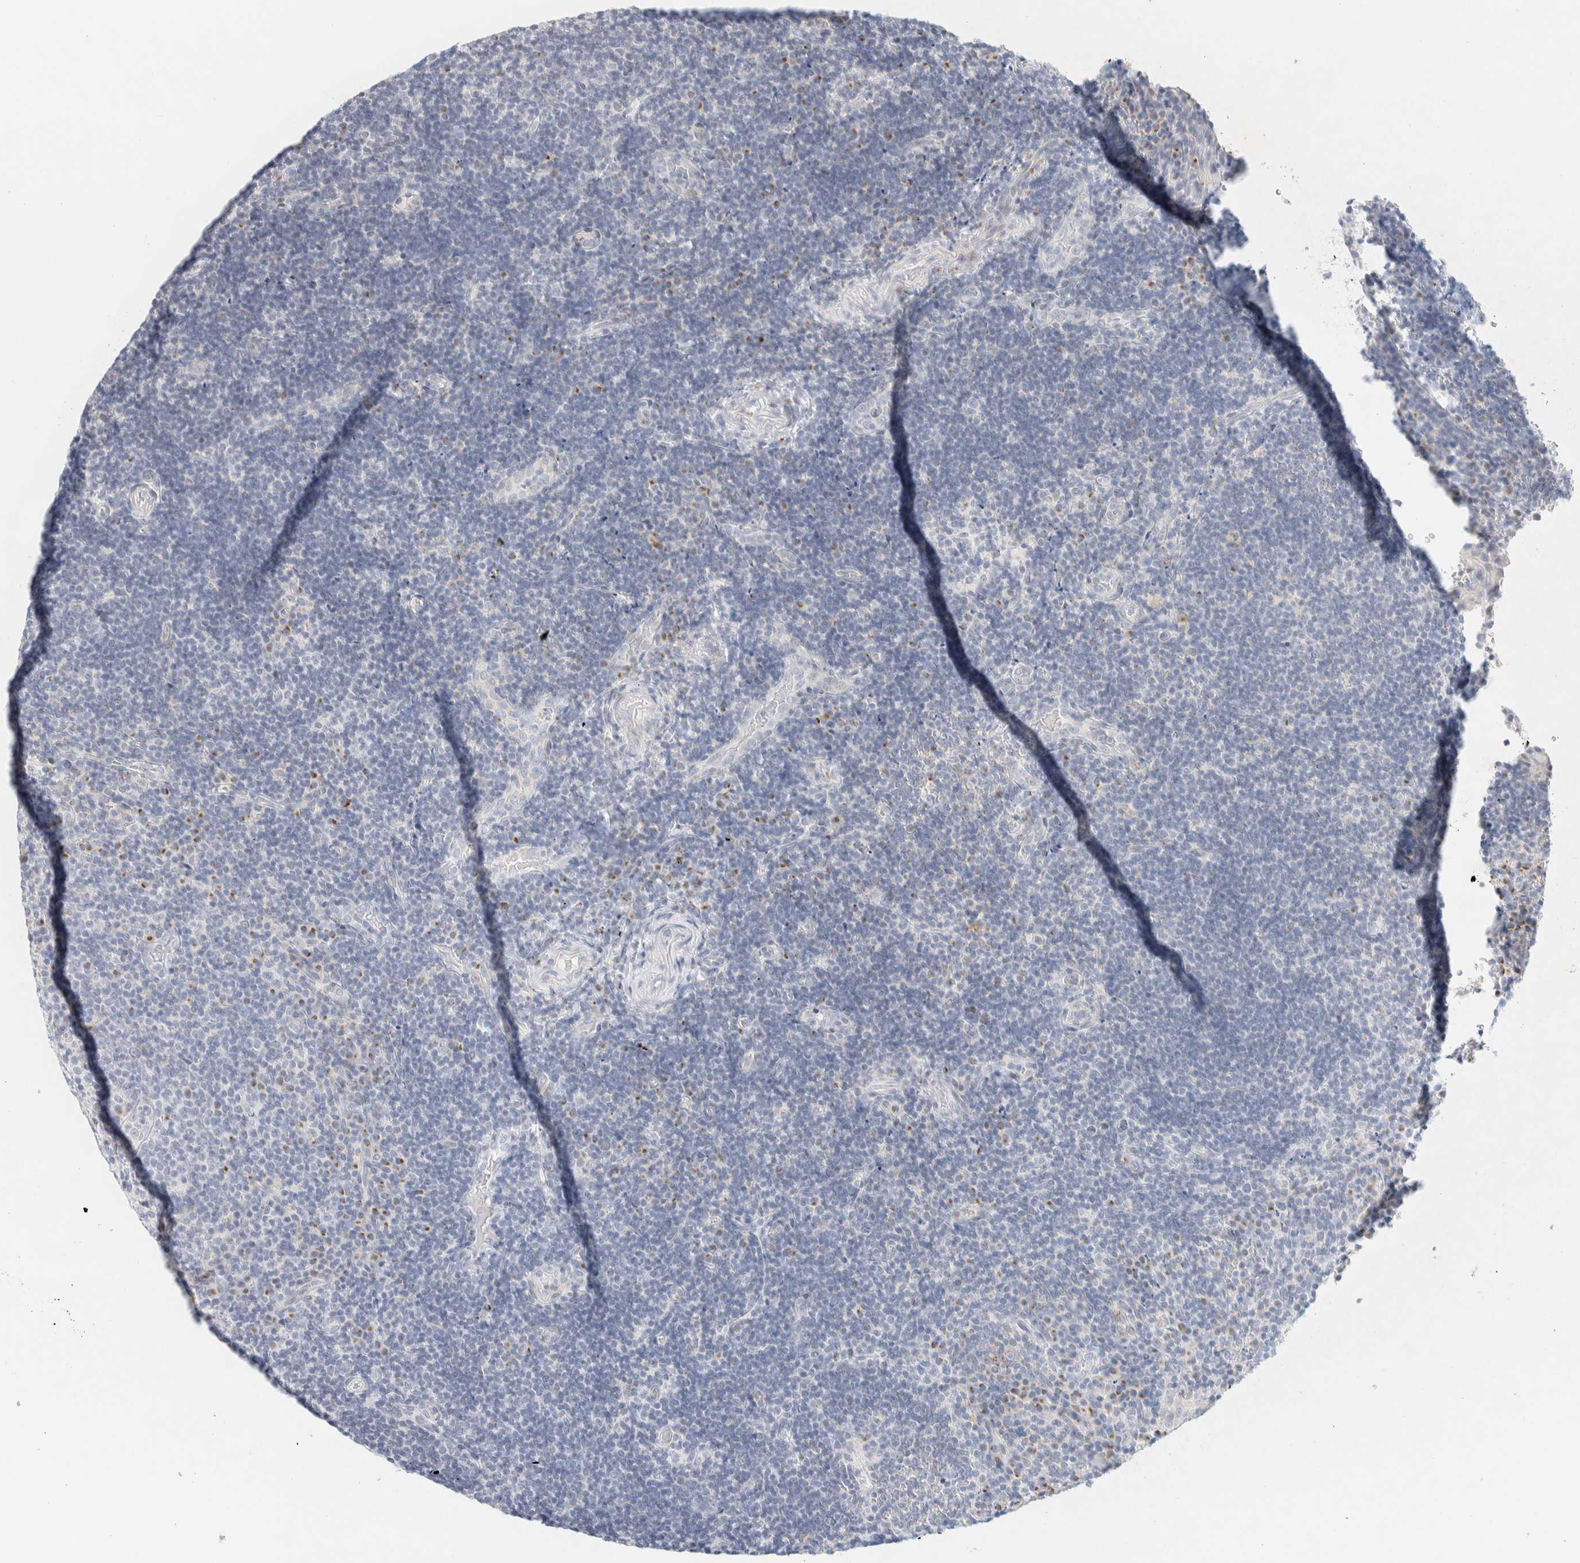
{"staining": {"intensity": "negative", "quantity": "none", "location": "none"}, "tissue": "lymphoma", "cell_type": "Tumor cells", "image_type": "cancer", "snomed": [{"axis": "morphology", "description": "Malignant lymphoma, non-Hodgkin's type, High grade"}, {"axis": "topography", "description": "Tonsil"}], "caption": "This is an immunohistochemistry micrograph of lymphoma. There is no expression in tumor cells.", "gene": "SPNS3", "patient": {"sex": "female", "age": 36}}